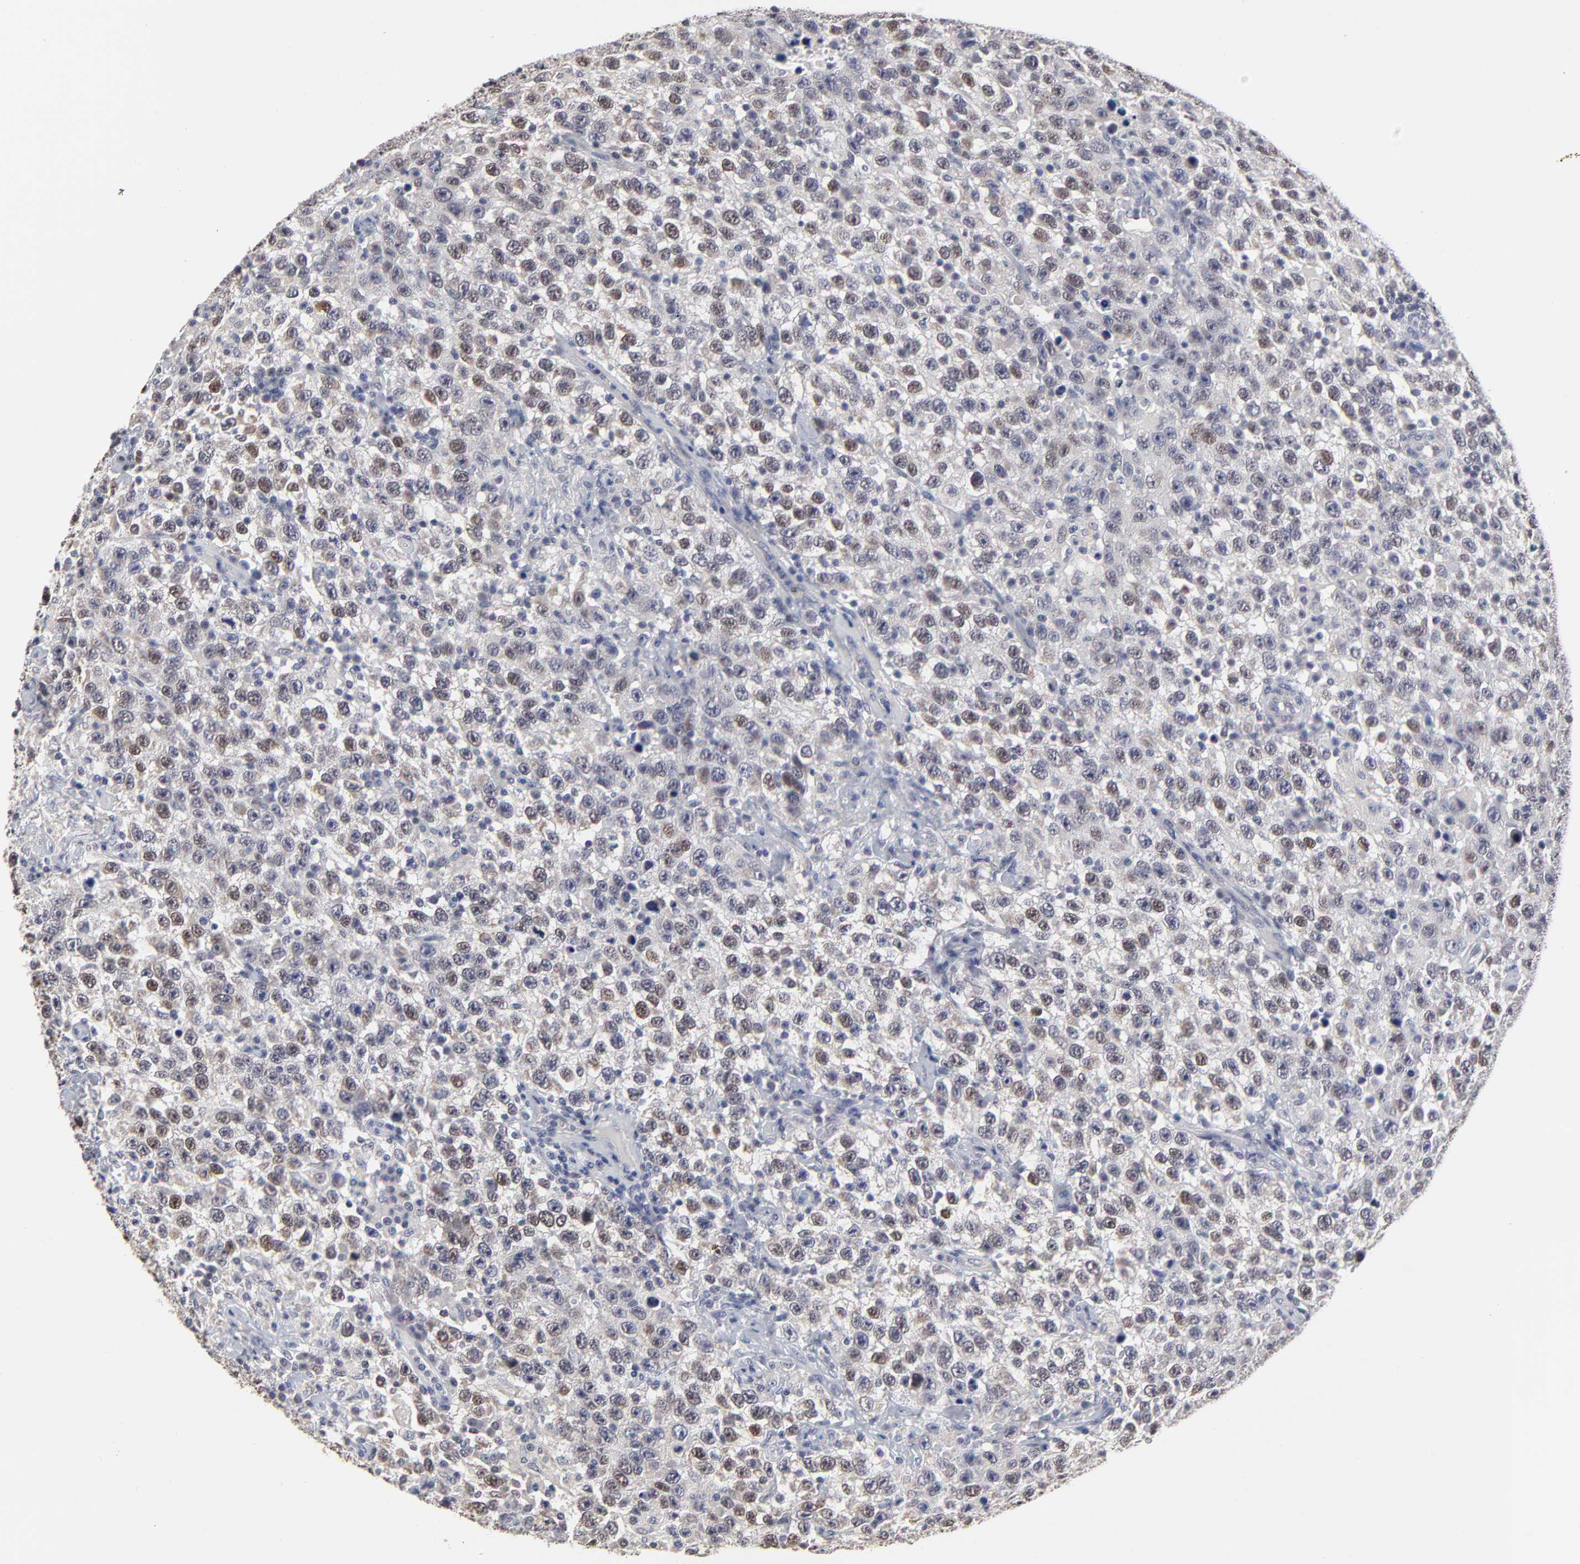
{"staining": {"intensity": "weak", "quantity": "25%-75%", "location": "cytoplasmic/membranous"}, "tissue": "testis cancer", "cell_type": "Tumor cells", "image_type": "cancer", "snomed": [{"axis": "morphology", "description": "Seminoma, NOS"}, {"axis": "topography", "description": "Testis"}], "caption": "Protein staining of testis seminoma tissue demonstrates weak cytoplasmic/membranous staining in approximately 25%-75% of tumor cells. (DAB = brown stain, brightfield microscopy at high magnification).", "gene": "MAGEA10", "patient": {"sex": "male", "age": 41}}